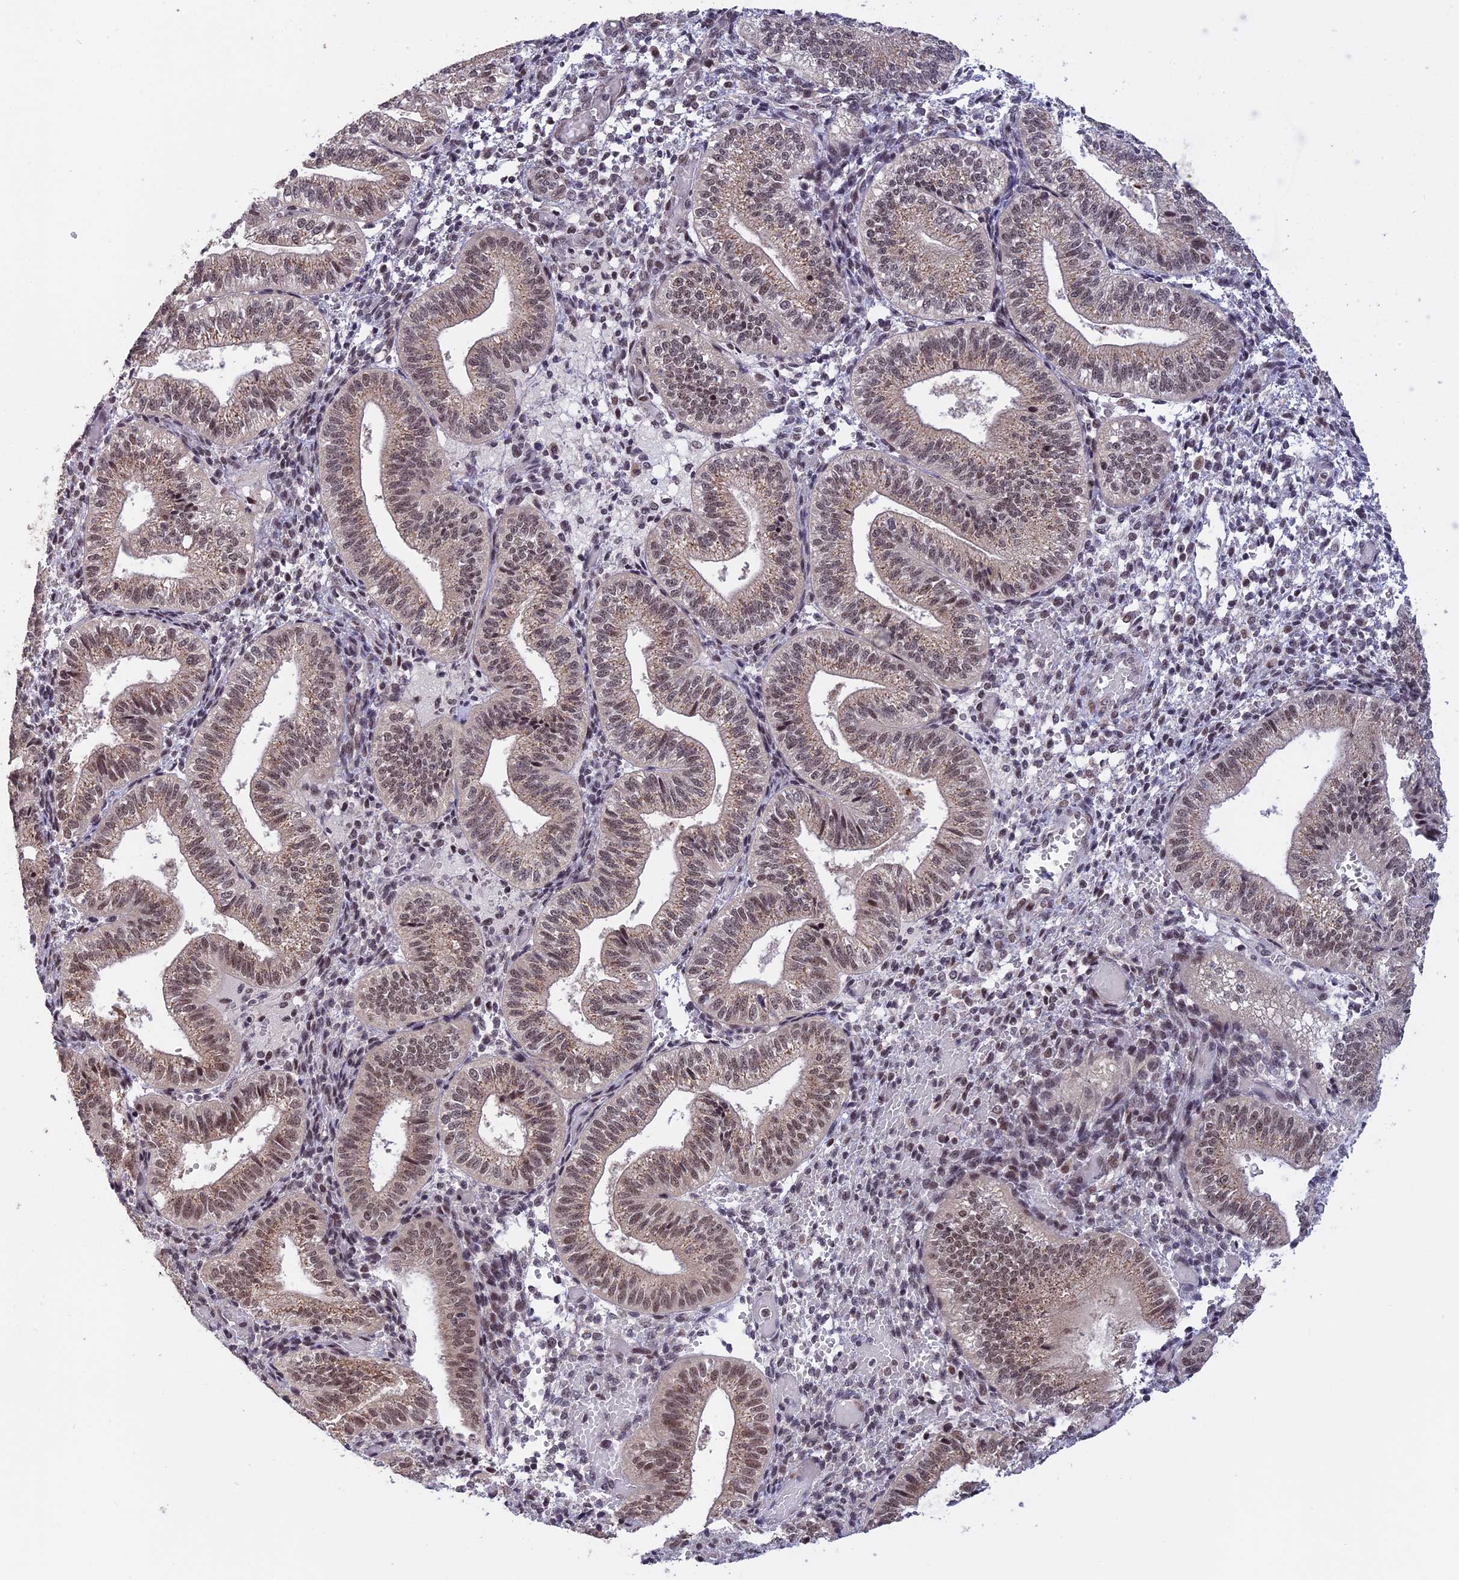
{"staining": {"intensity": "moderate", "quantity": "25%-75%", "location": "nuclear"}, "tissue": "endometrium", "cell_type": "Cells in endometrial stroma", "image_type": "normal", "snomed": [{"axis": "morphology", "description": "Normal tissue, NOS"}, {"axis": "topography", "description": "Endometrium"}], "caption": "Immunohistochemical staining of benign endometrium demonstrates 25%-75% levels of moderate nuclear protein expression in approximately 25%-75% of cells in endometrial stroma.", "gene": "POLR2C", "patient": {"sex": "female", "age": 34}}